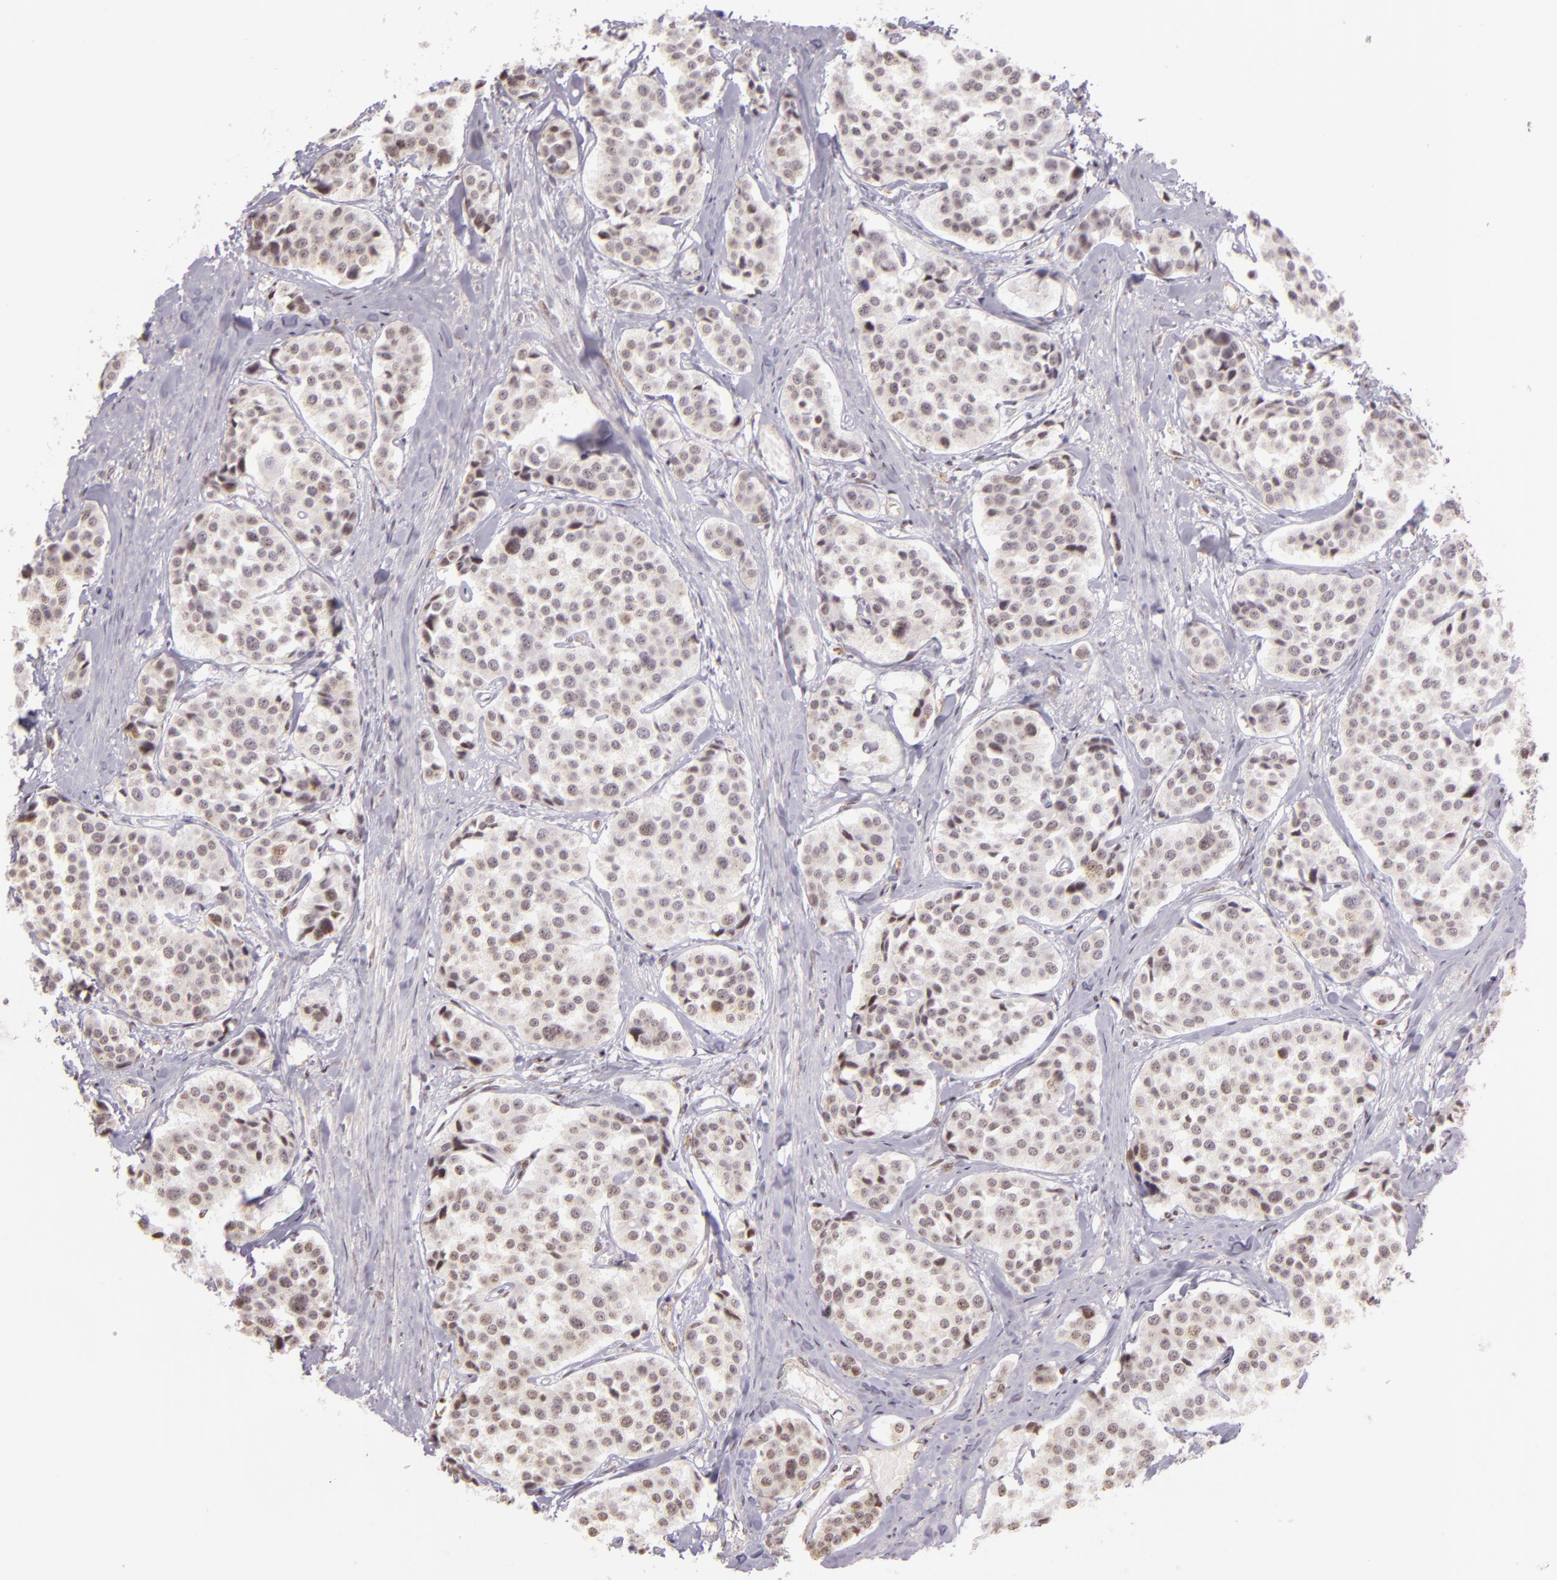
{"staining": {"intensity": "moderate", "quantity": "25%-75%", "location": "cytoplasmic/membranous"}, "tissue": "carcinoid", "cell_type": "Tumor cells", "image_type": "cancer", "snomed": [{"axis": "morphology", "description": "Carcinoid, malignant, NOS"}, {"axis": "topography", "description": "Small intestine"}], "caption": "Immunohistochemical staining of human carcinoid reveals moderate cytoplasmic/membranous protein staining in about 25%-75% of tumor cells.", "gene": "IMPDH1", "patient": {"sex": "male", "age": 60}}